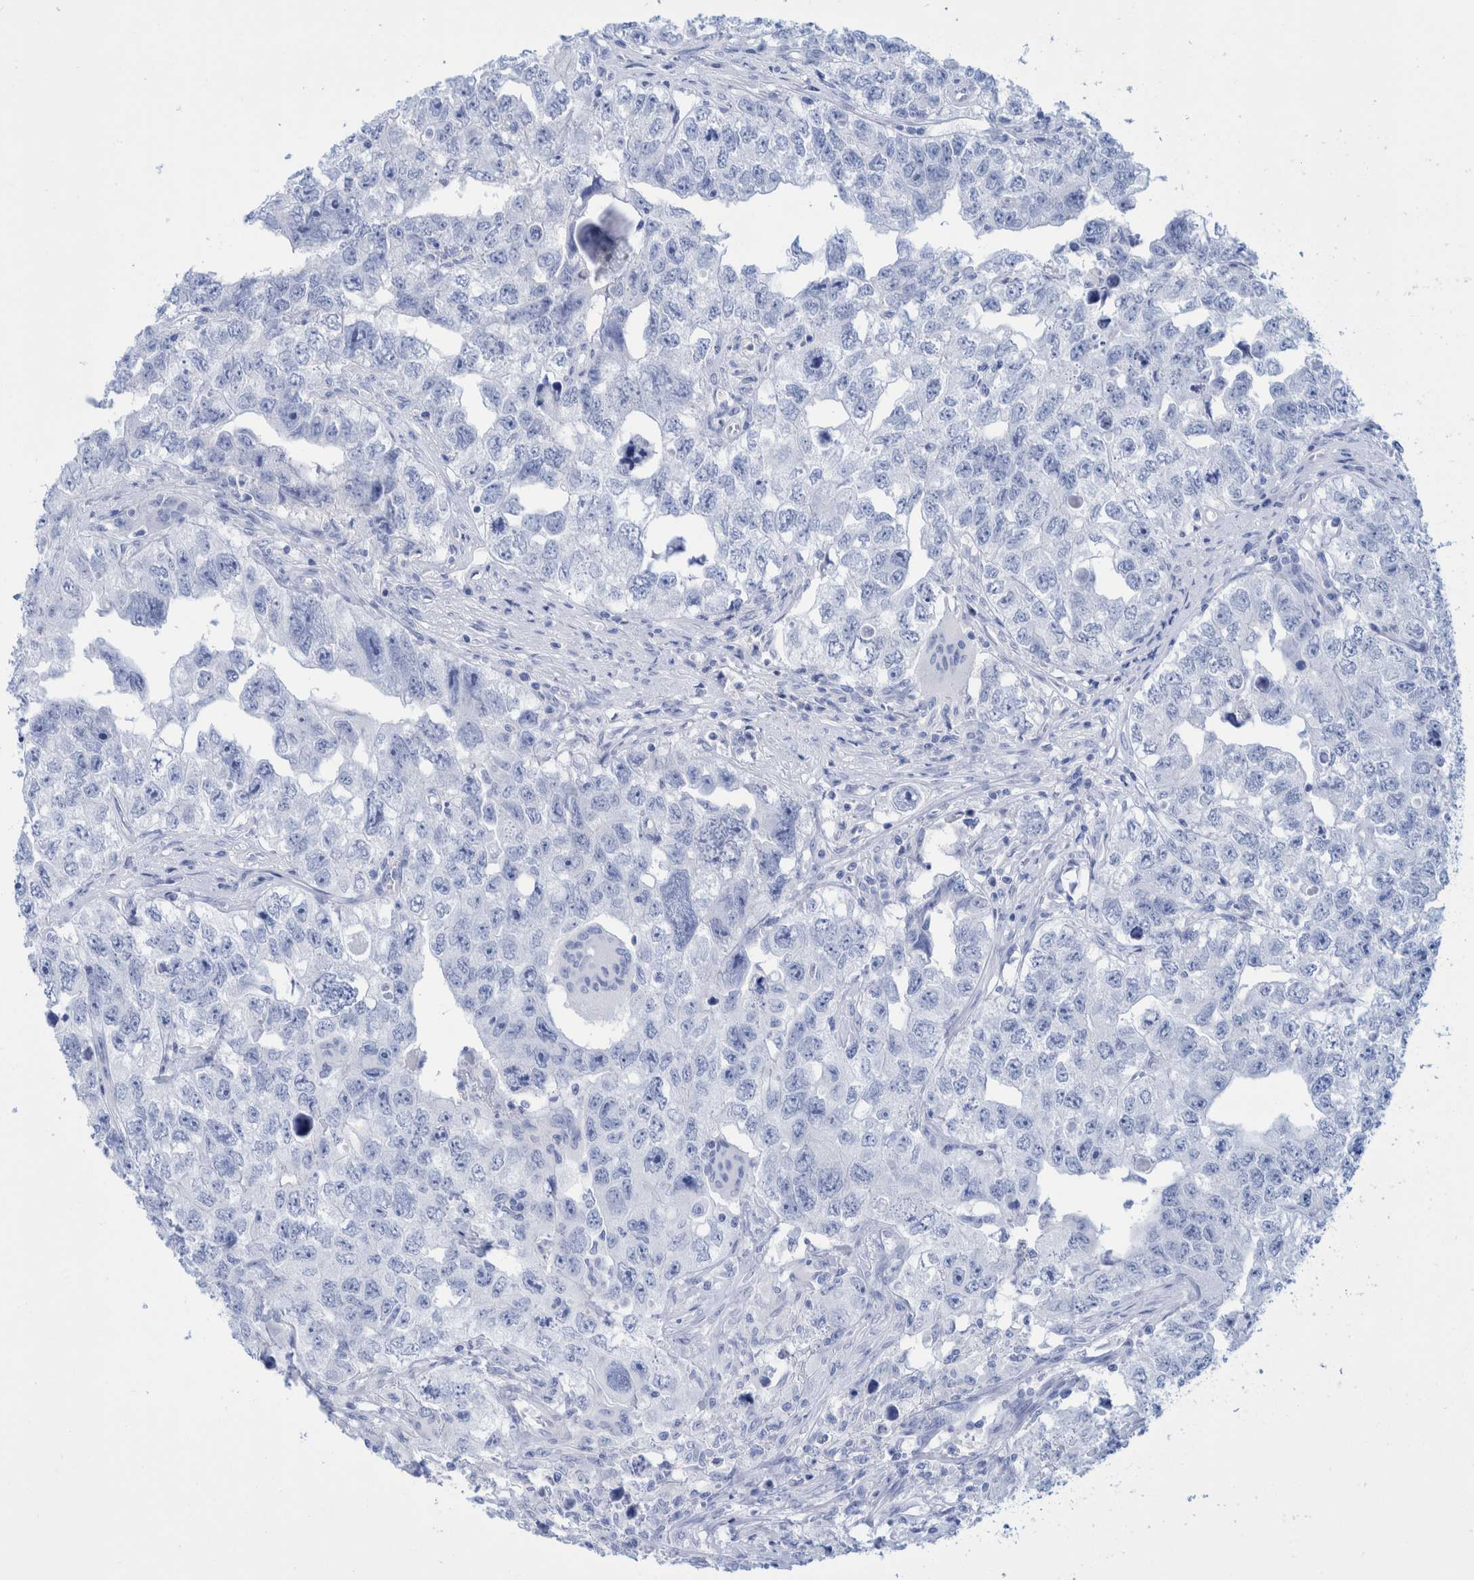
{"staining": {"intensity": "negative", "quantity": "none", "location": "none"}, "tissue": "testis cancer", "cell_type": "Tumor cells", "image_type": "cancer", "snomed": [{"axis": "morphology", "description": "Seminoma, NOS"}, {"axis": "morphology", "description": "Carcinoma, Embryonal, NOS"}, {"axis": "topography", "description": "Testis"}], "caption": "Immunohistochemical staining of testis seminoma displays no significant expression in tumor cells.", "gene": "PERP", "patient": {"sex": "male", "age": 43}}